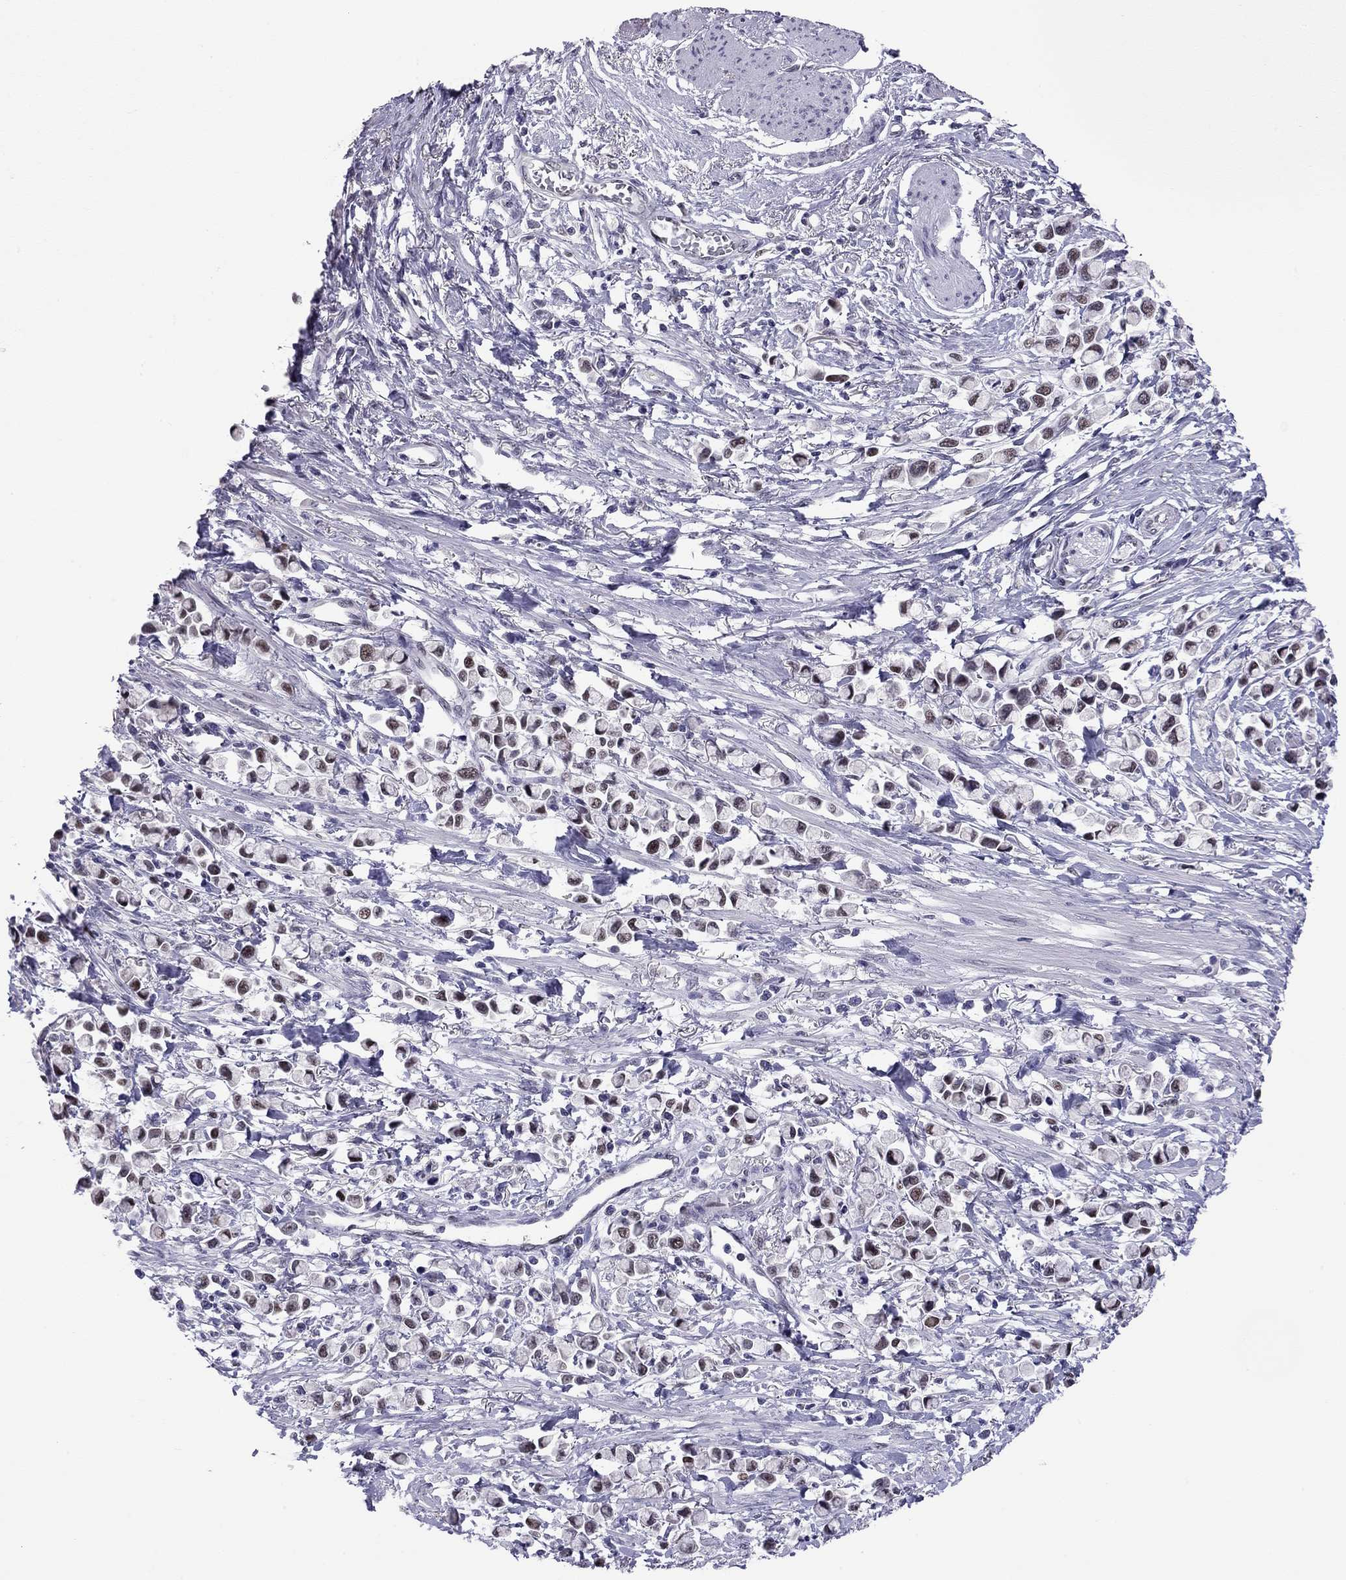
{"staining": {"intensity": "strong", "quantity": "25%-75%", "location": "nuclear"}, "tissue": "stomach cancer", "cell_type": "Tumor cells", "image_type": "cancer", "snomed": [{"axis": "morphology", "description": "Adenocarcinoma, NOS"}, {"axis": "topography", "description": "Stomach"}], "caption": "Immunohistochemistry staining of stomach adenocarcinoma, which displays high levels of strong nuclear staining in approximately 25%-75% of tumor cells indicating strong nuclear protein expression. The staining was performed using DAB (3,3'-diaminobenzidine) (brown) for protein detection and nuclei were counterstained in hematoxylin (blue).", "gene": "DOT1L", "patient": {"sex": "female", "age": 81}}